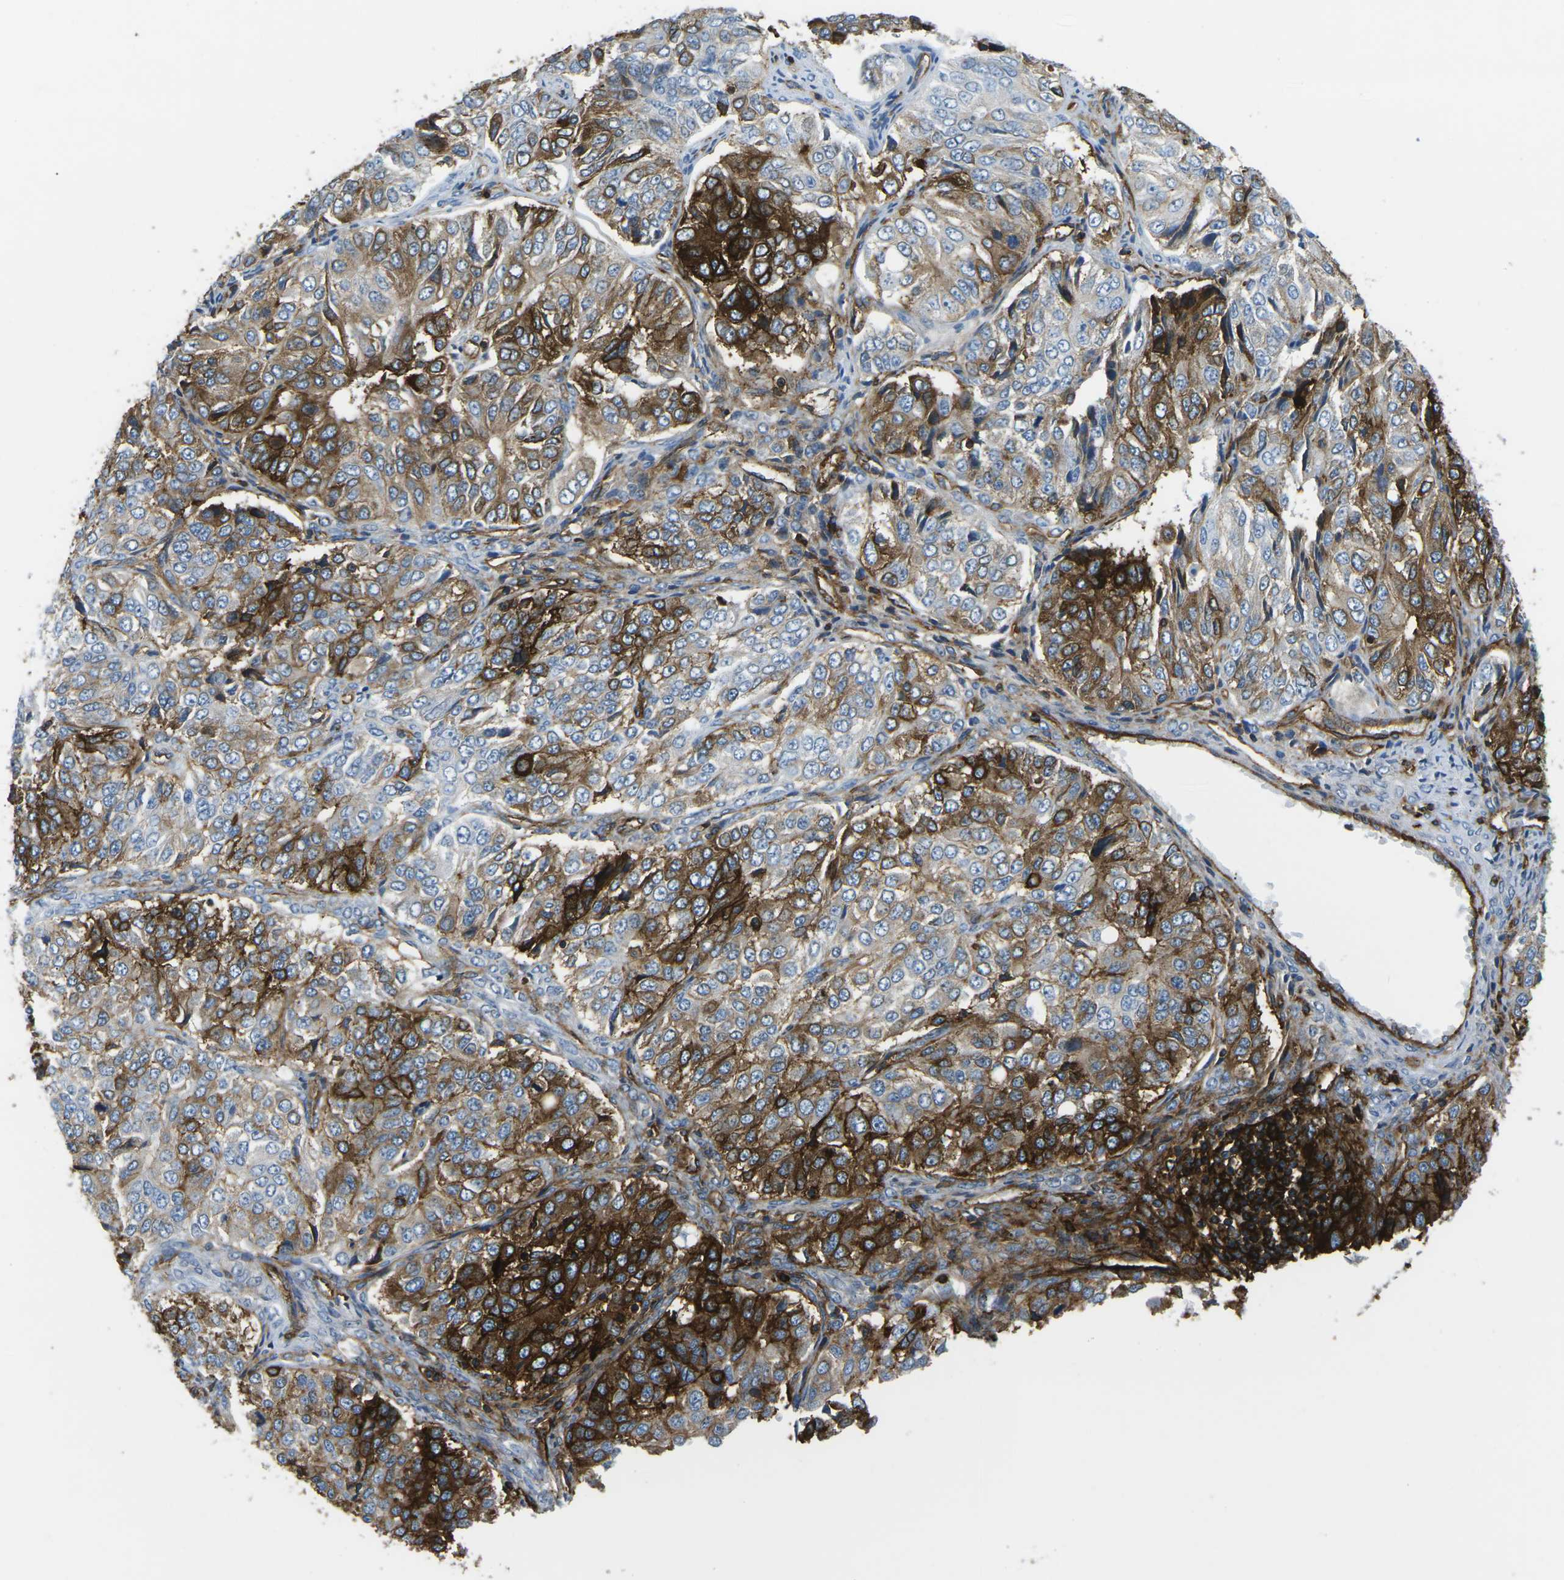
{"staining": {"intensity": "strong", "quantity": "25%-75%", "location": "cytoplasmic/membranous"}, "tissue": "ovarian cancer", "cell_type": "Tumor cells", "image_type": "cancer", "snomed": [{"axis": "morphology", "description": "Carcinoma, endometroid"}, {"axis": "topography", "description": "Ovary"}], "caption": "Brown immunohistochemical staining in human ovarian endometroid carcinoma demonstrates strong cytoplasmic/membranous positivity in approximately 25%-75% of tumor cells.", "gene": "HLA-B", "patient": {"sex": "female", "age": 51}}